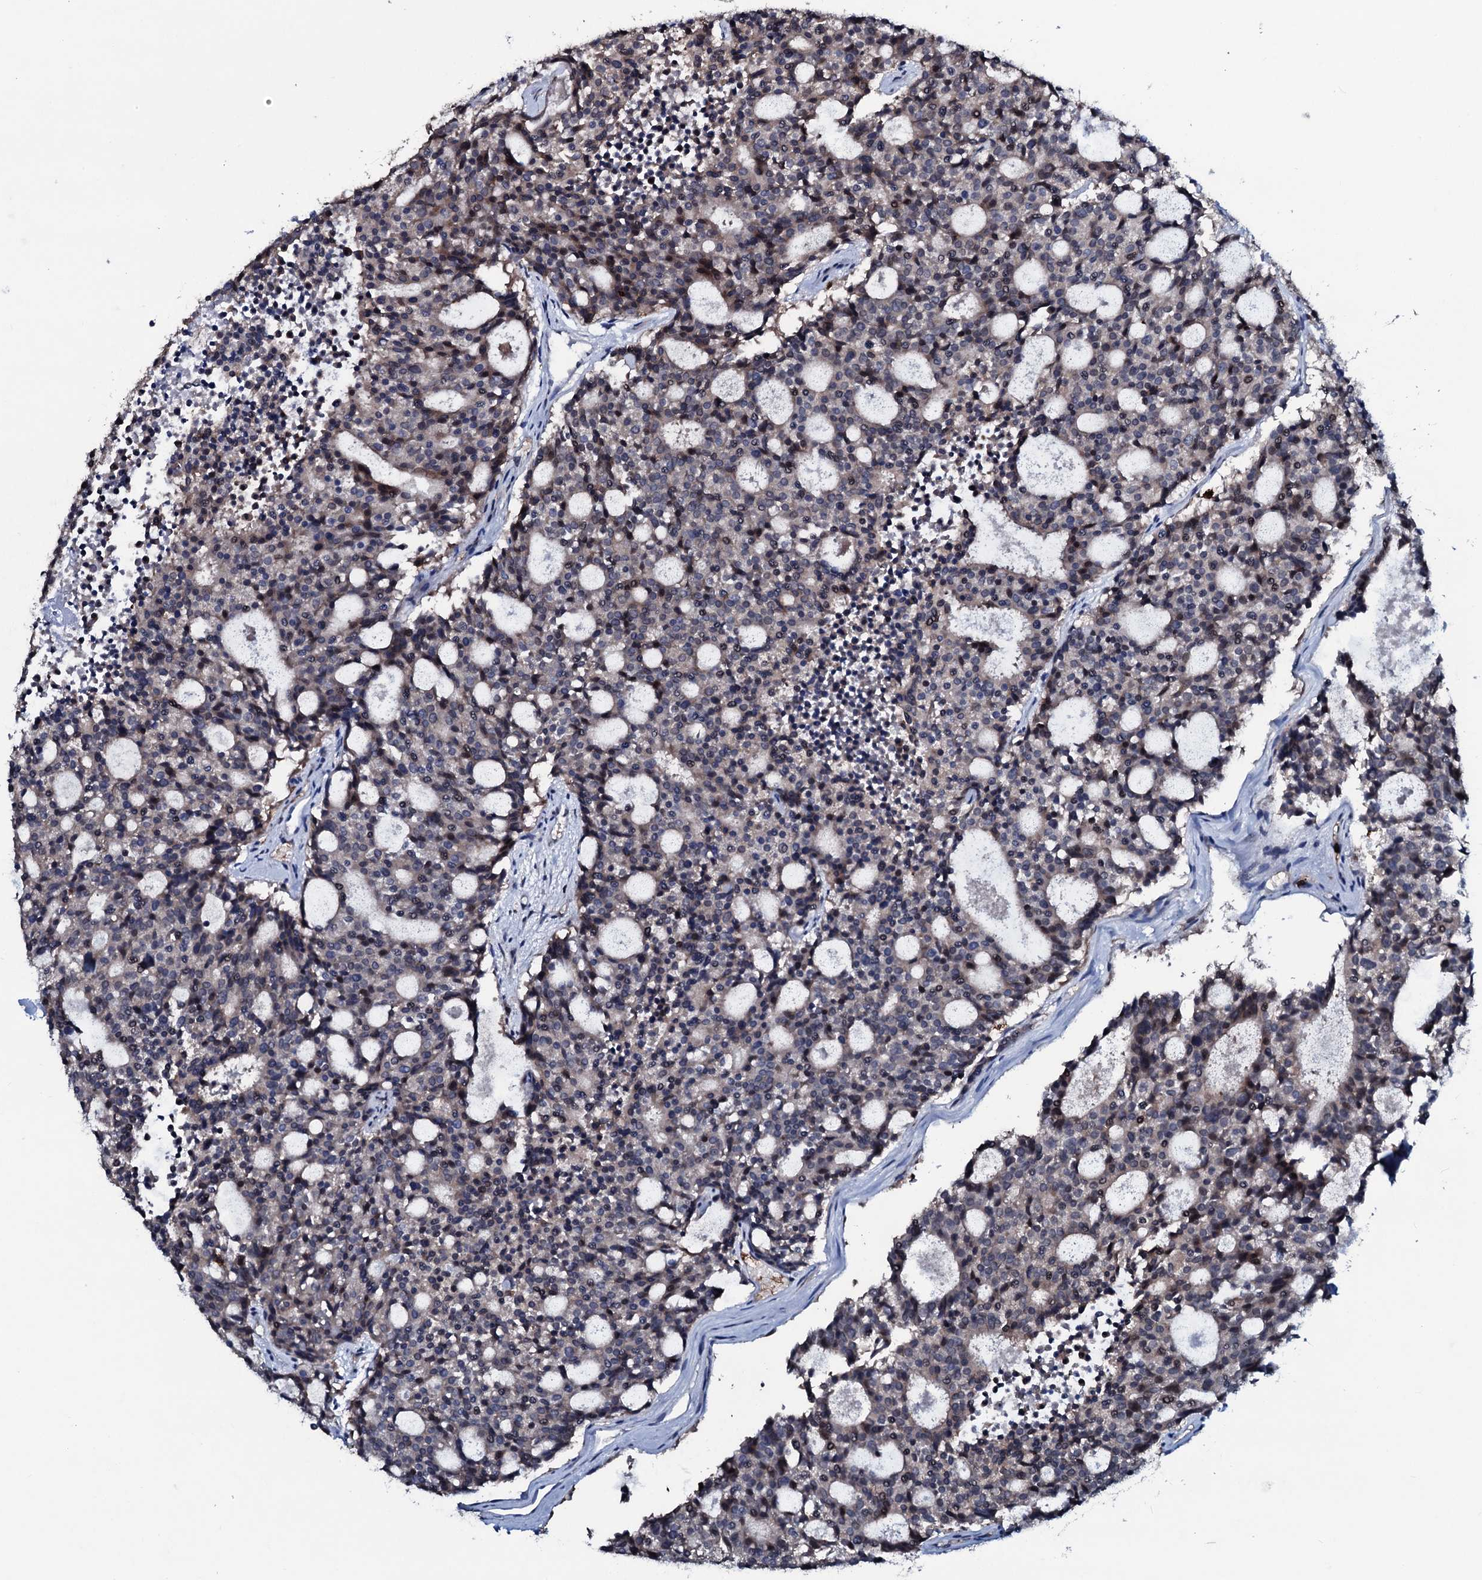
{"staining": {"intensity": "negative", "quantity": "none", "location": "none"}, "tissue": "carcinoid", "cell_type": "Tumor cells", "image_type": "cancer", "snomed": [{"axis": "morphology", "description": "Carcinoid, malignant, NOS"}, {"axis": "topography", "description": "Pancreas"}], "caption": "DAB immunohistochemical staining of carcinoid (malignant) displays no significant expression in tumor cells.", "gene": "OGFOD2", "patient": {"sex": "female", "age": 54}}